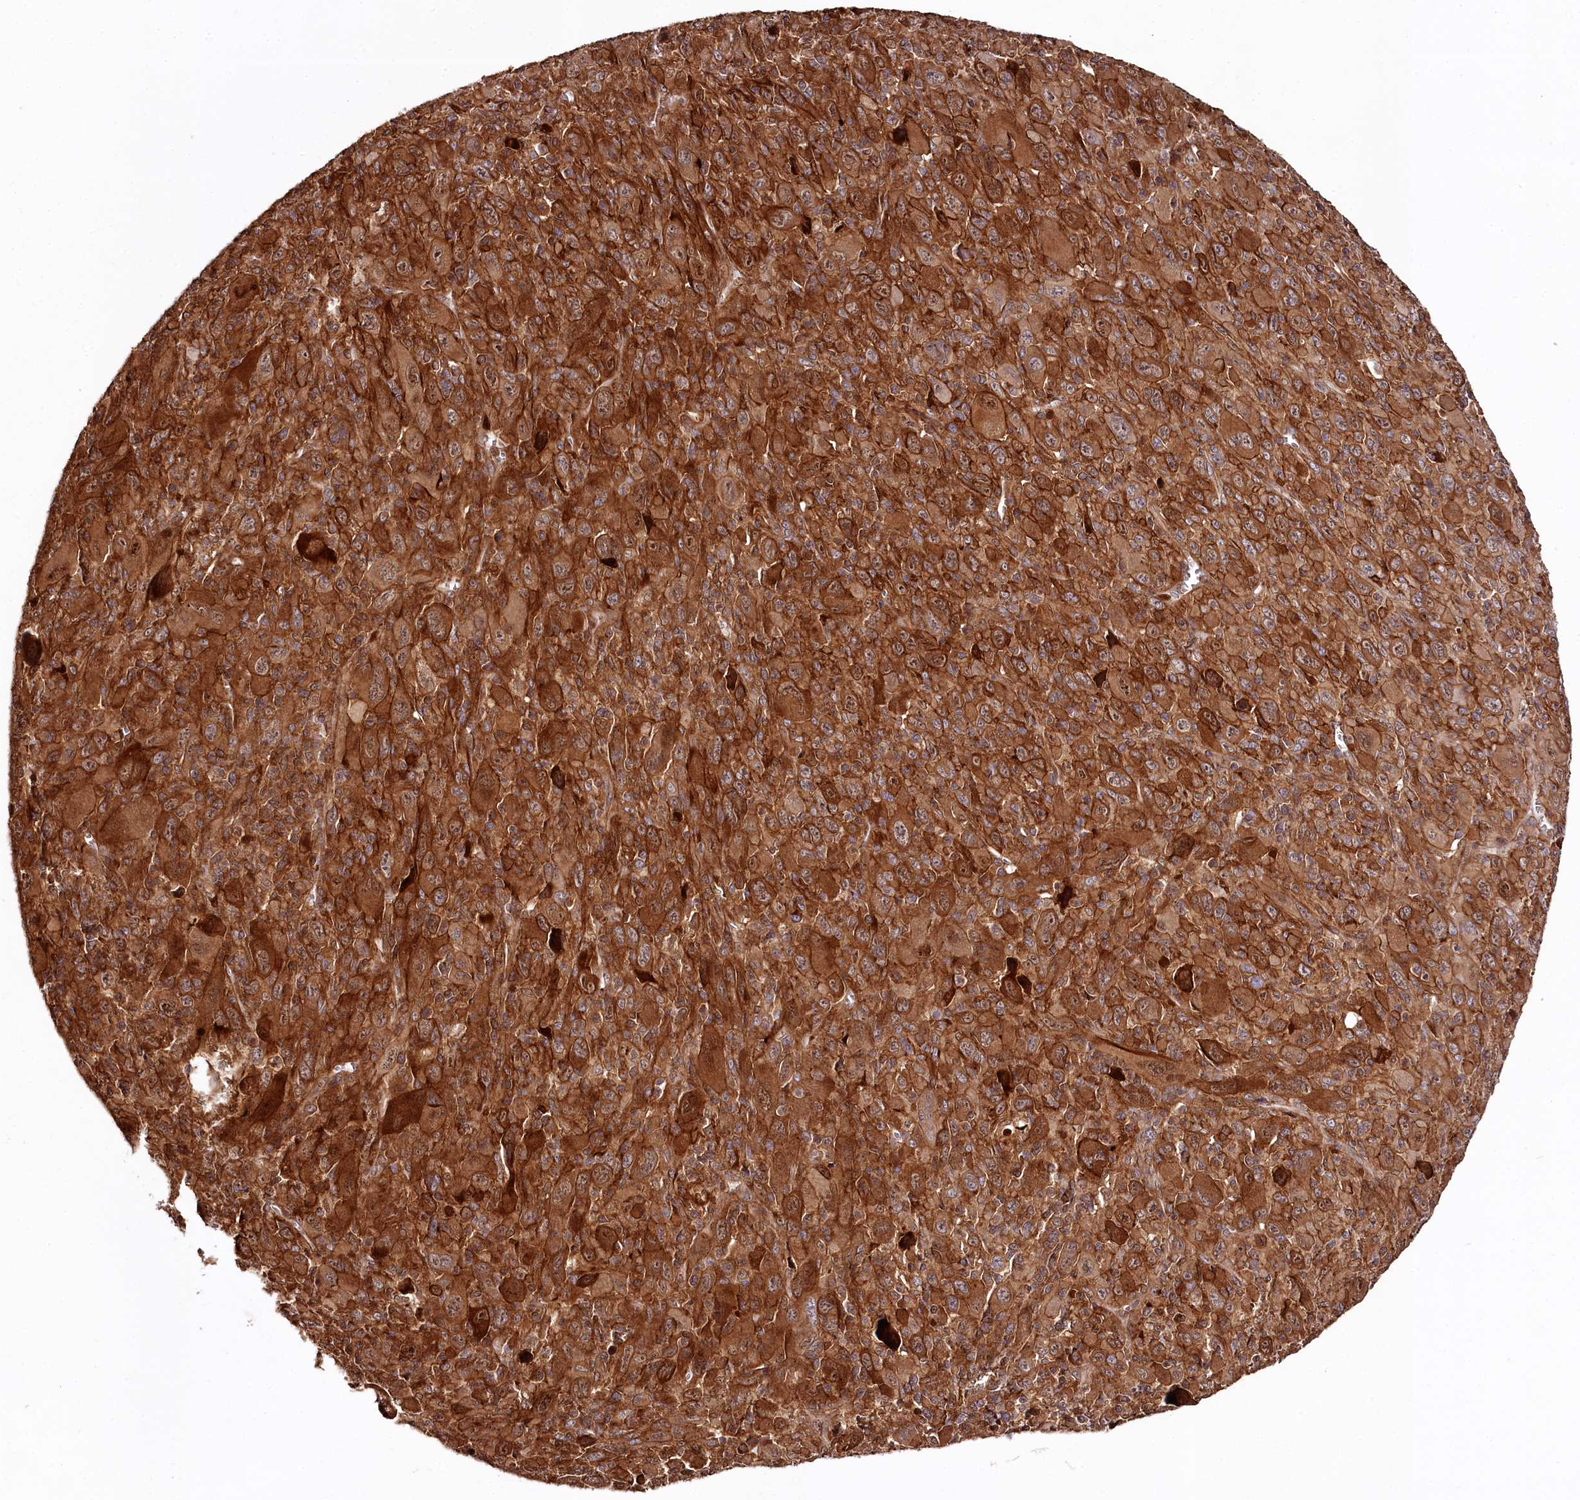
{"staining": {"intensity": "strong", "quantity": ">75%", "location": "cytoplasmic/membranous"}, "tissue": "melanoma", "cell_type": "Tumor cells", "image_type": "cancer", "snomed": [{"axis": "morphology", "description": "Malignant melanoma, Metastatic site"}, {"axis": "topography", "description": "Skin"}], "caption": "The micrograph shows staining of melanoma, revealing strong cytoplasmic/membranous protein staining (brown color) within tumor cells. (DAB (3,3'-diaminobenzidine) IHC with brightfield microscopy, high magnification).", "gene": "KIF14", "patient": {"sex": "female", "age": 56}}